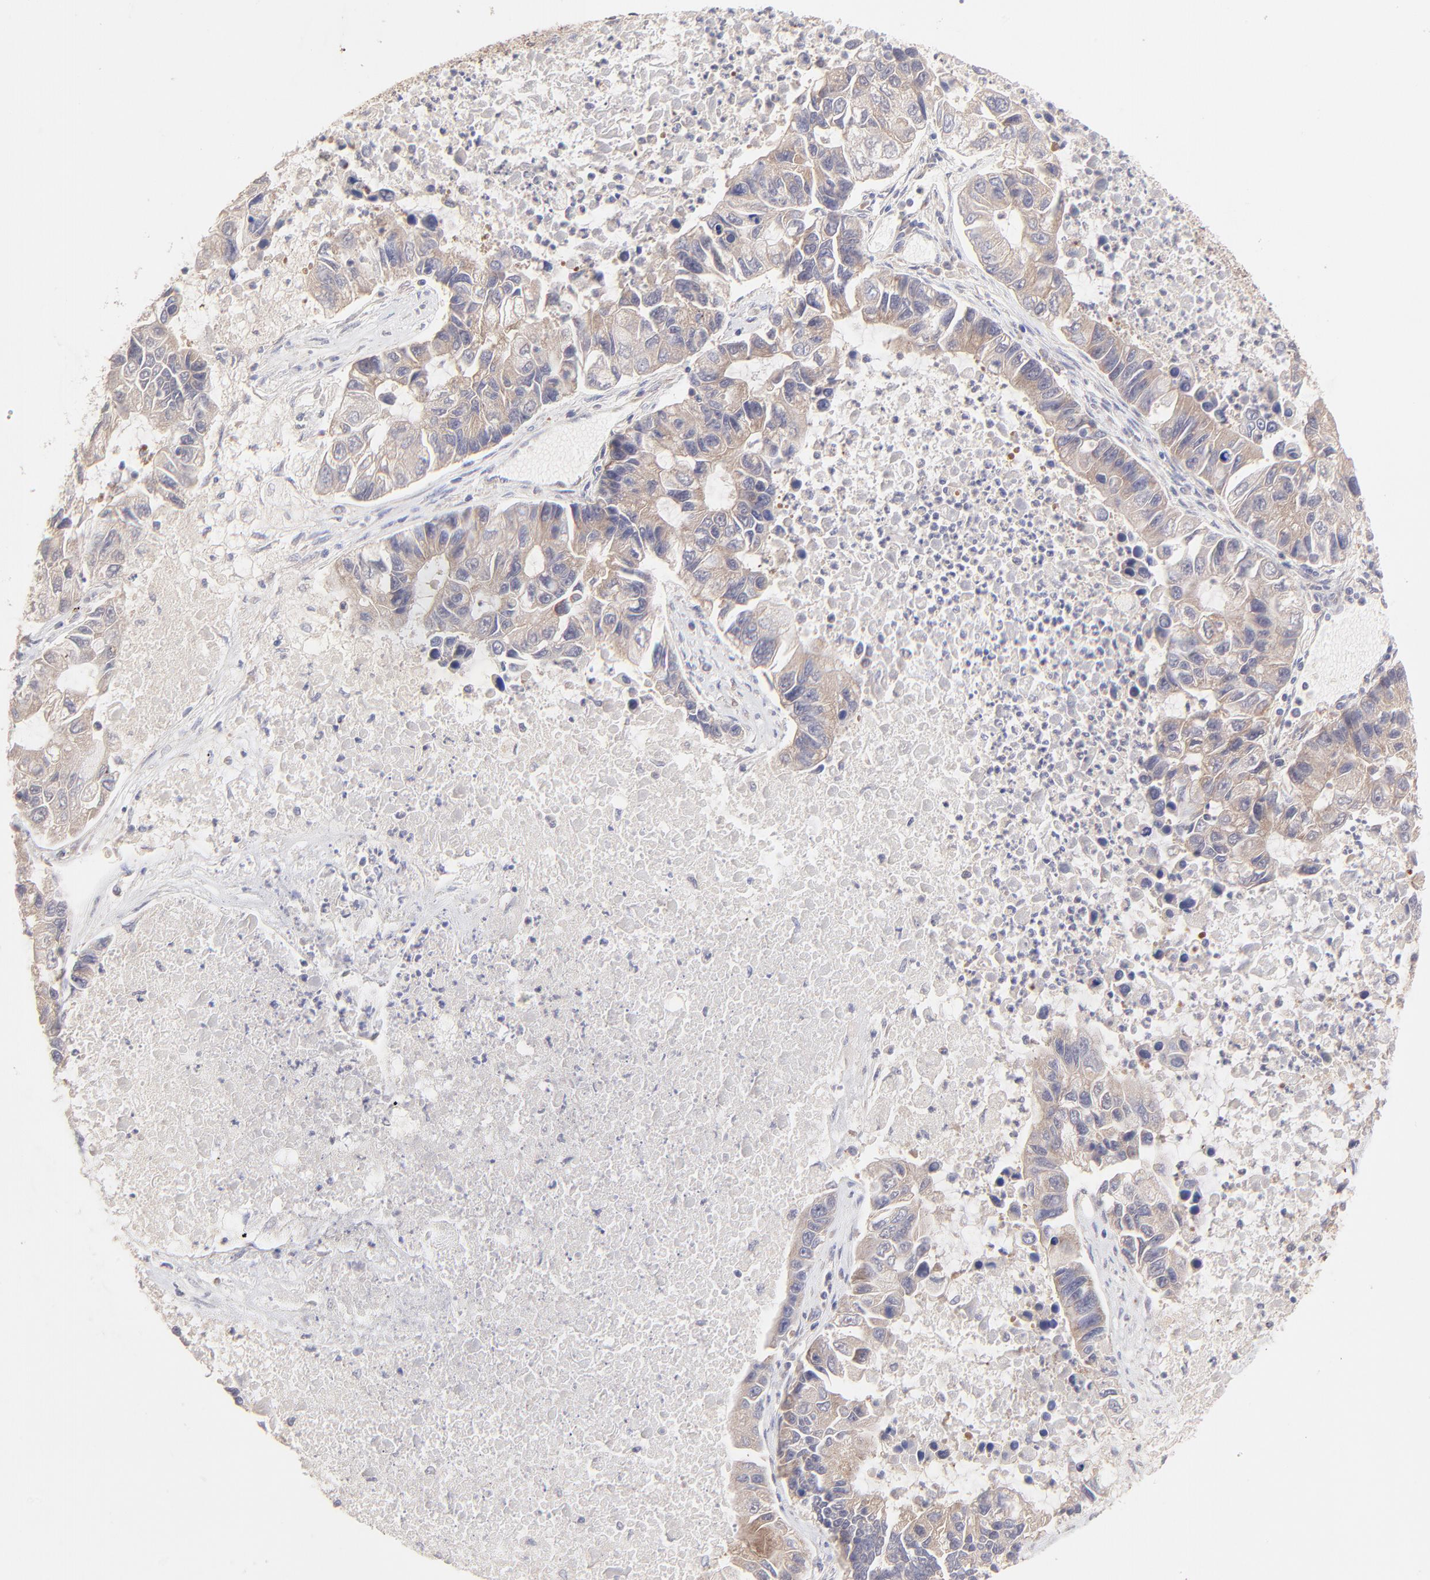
{"staining": {"intensity": "weak", "quantity": "25%-75%", "location": "cytoplasmic/membranous"}, "tissue": "lung cancer", "cell_type": "Tumor cells", "image_type": "cancer", "snomed": [{"axis": "morphology", "description": "Adenocarcinoma, NOS"}, {"axis": "topography", "description": "Lung"}], "caption": "This histopathology image displays lung cancer stained with immunohistochemistry (IHC) to label a protein in brown. The cytoplasmic/membranous of tumor cells show weak positivity for the protein. Nuclei are counter-stained blue.", "gene": "TNRC6B", "patient": {"sex": "female", "age": 51}}